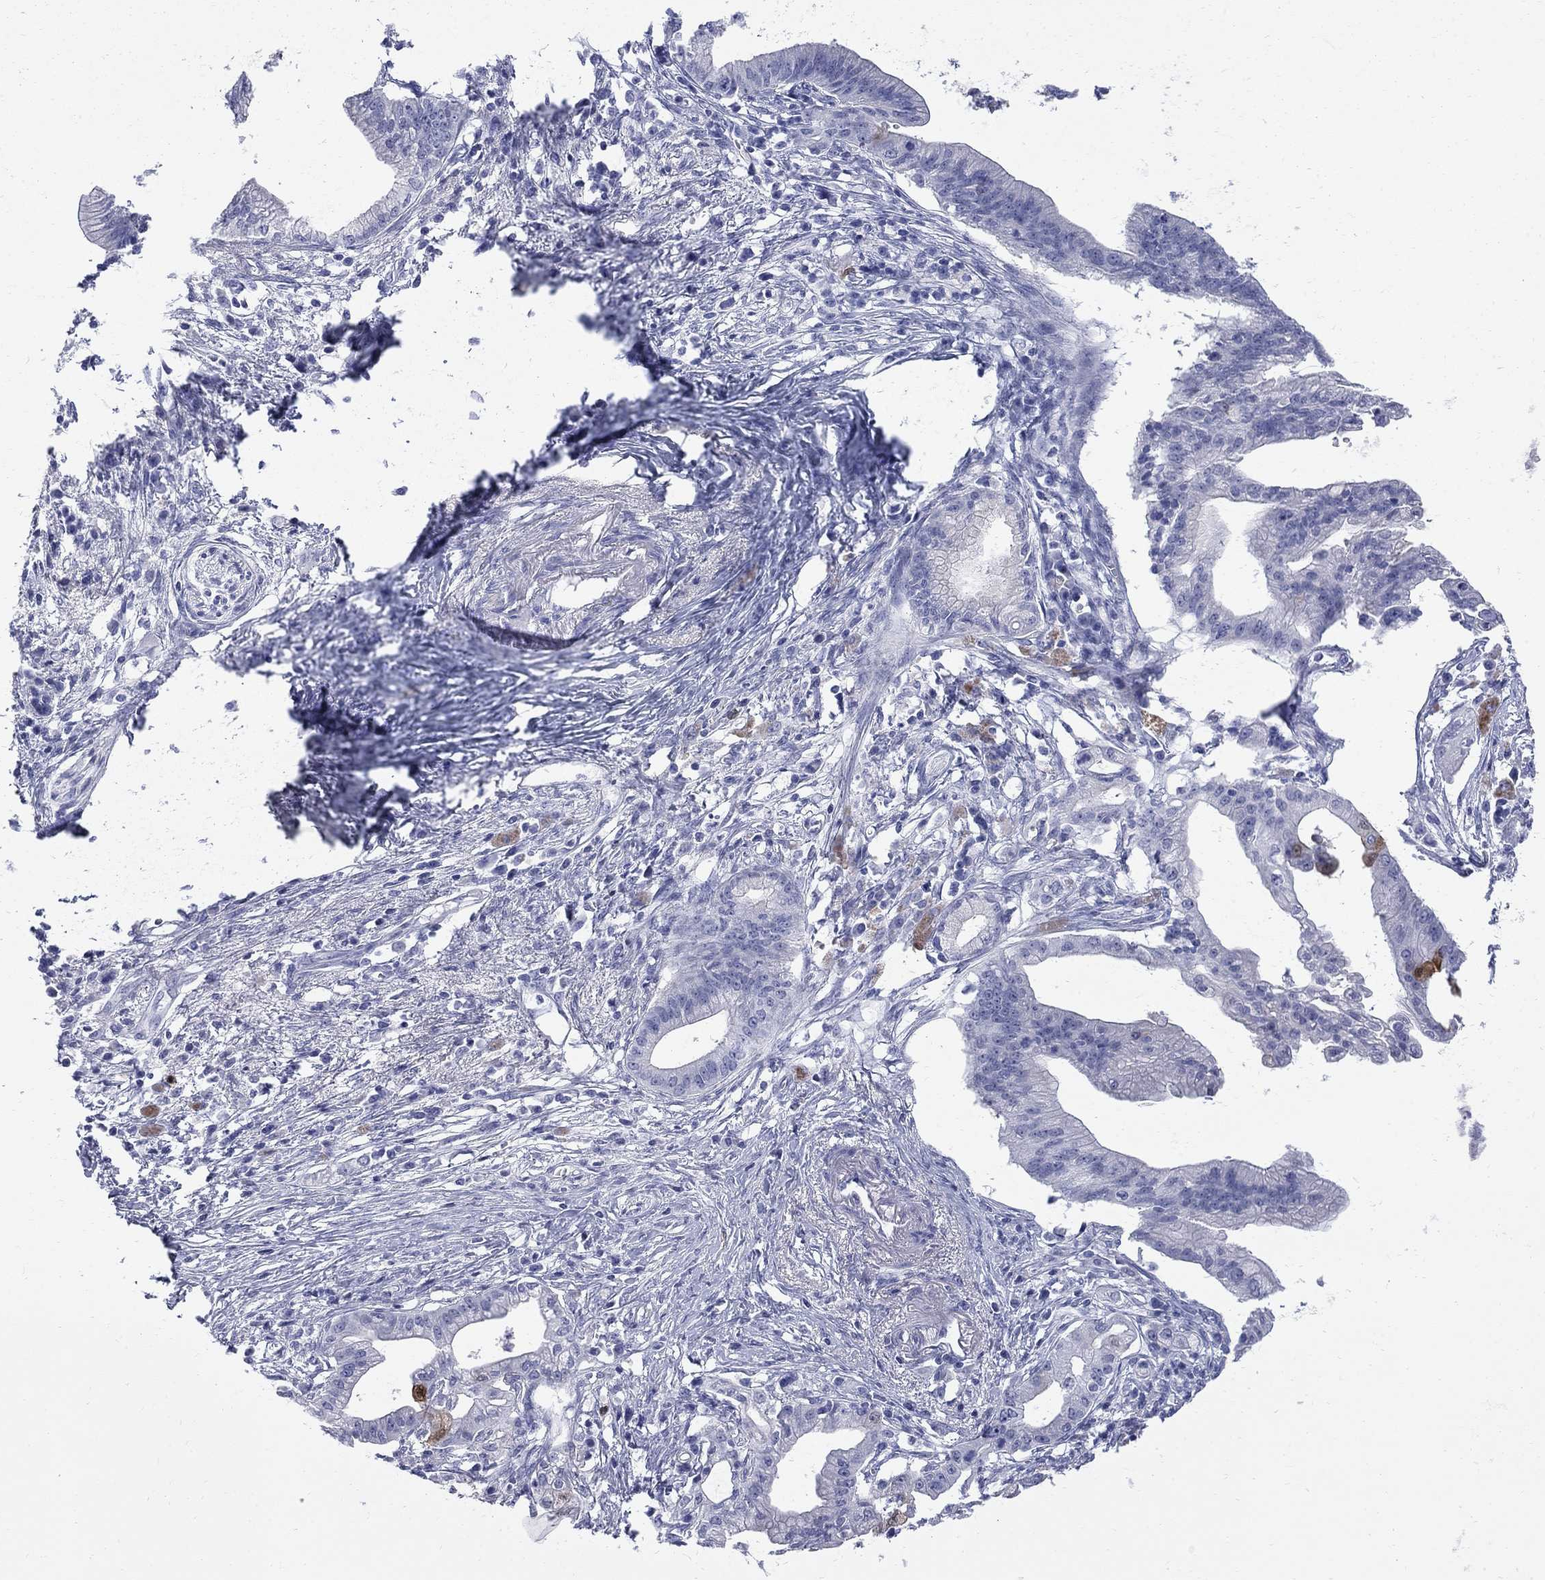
{"staining": {"intensity": "negative", "quantity": "none", "location": "none"}, "tissue": "pancreatic cancer", "cell_type": "Tumor cells", "image_type": "cancer", "snomed": [{"axis": "morphology", "description": "Normal tissue, NOS"}, {"axis": "morphology", "description": "Adenocarcinoma, NOS"}, {"axis": "topography", "description": "Pancreas"}], "caption": "There is no significant positivity in tumor cells of pancreatic adenocarcinoma.", "gene": "SERPINB2", "patient": {"sex": "female", "age": 58}}